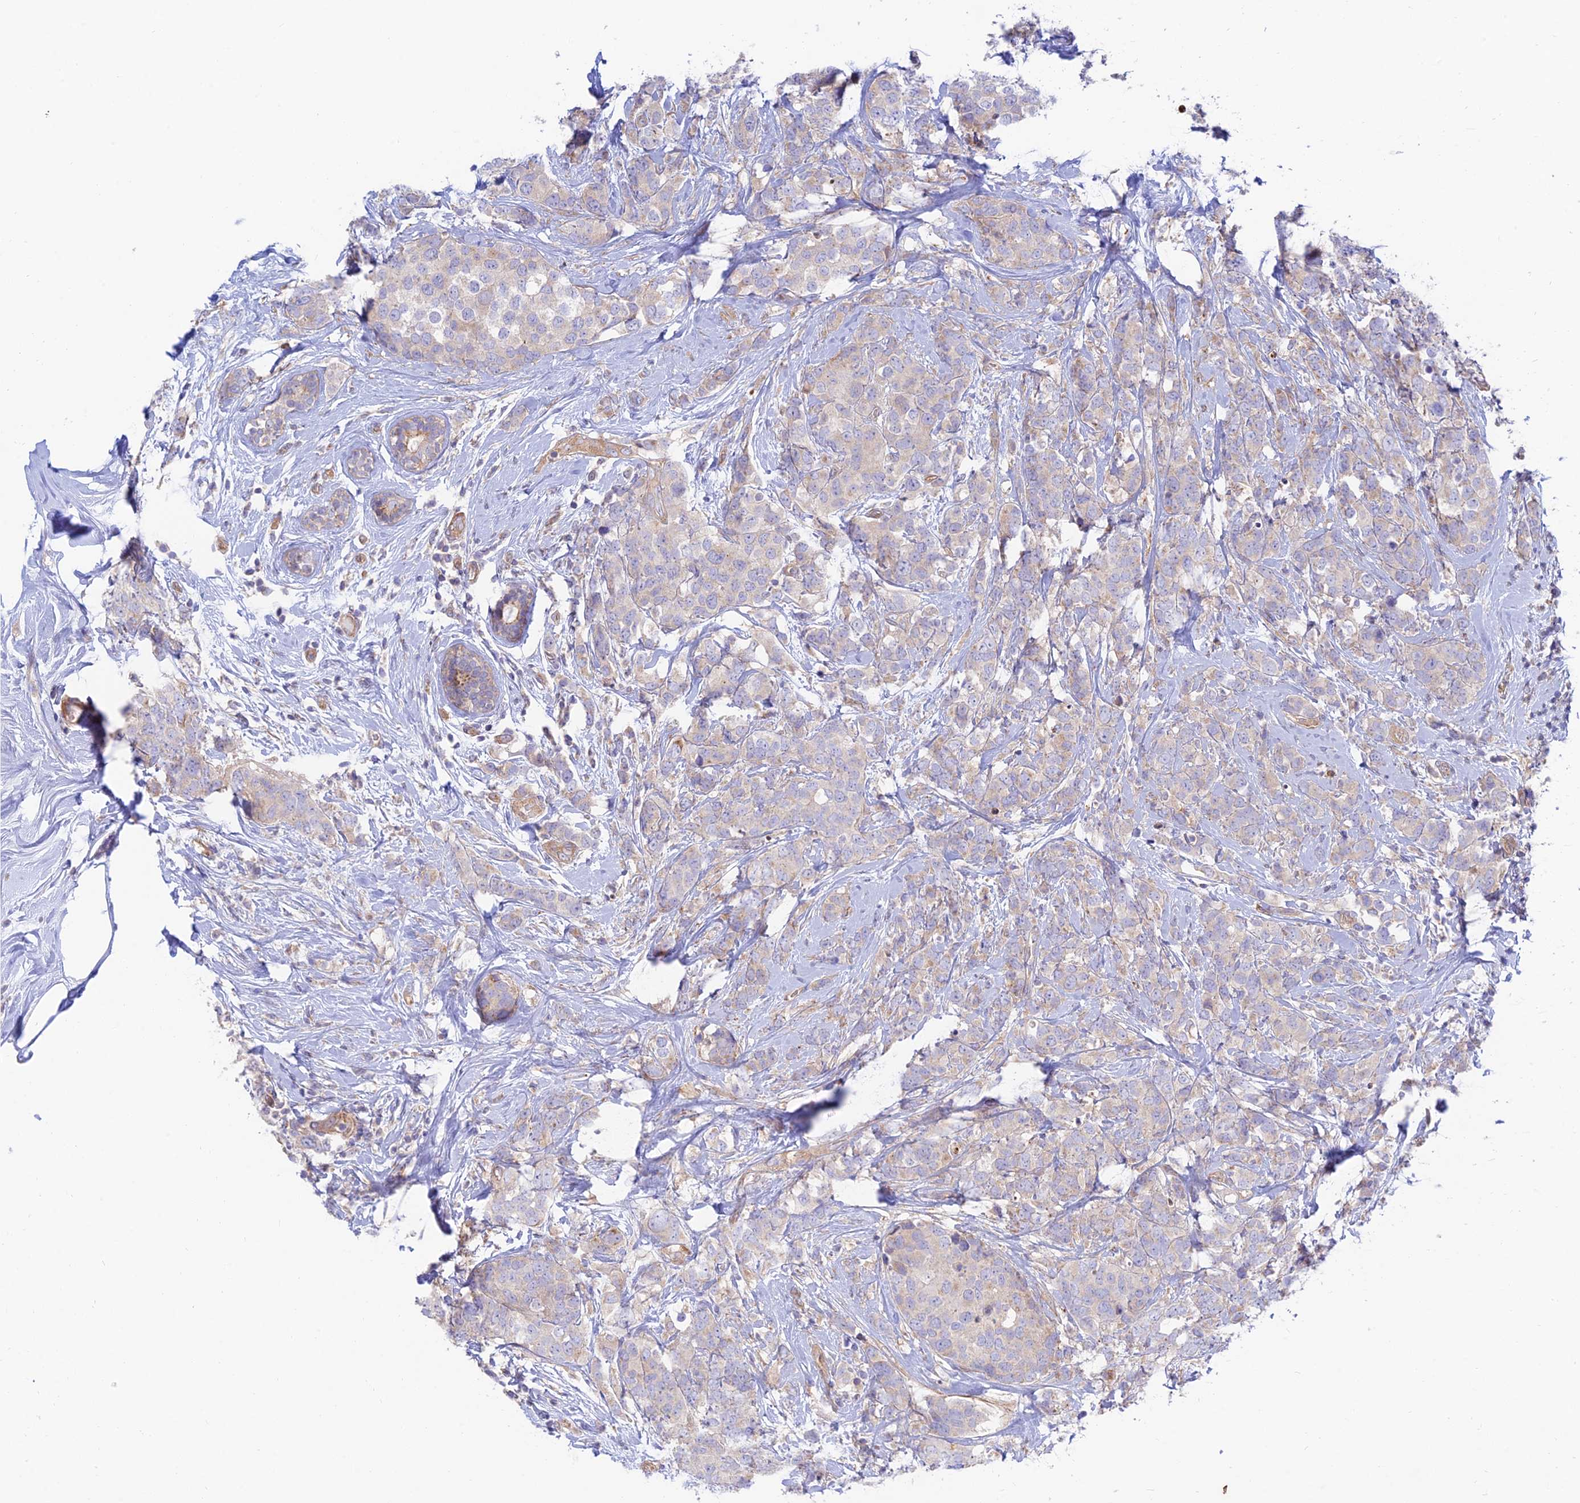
{"staining": {"intensity": "negative", "quantity": "none", "location": "none"}, "tissue": "breast cancer", "cell_type": "Tumor cells", "image_type": "cancer", "snomed": [{"axis": "morphology", "description": "Lobular carcinoma"}, {"axis": "topography", "description": "Breast"}], "caption": "The immunohistochemistry (IHC) histopathology image has no significant expression in tumor cells of breast lobular carcinoma tissue.", "gene": "KCNAB1", "patient": {"sex": "female", "age": 59}}